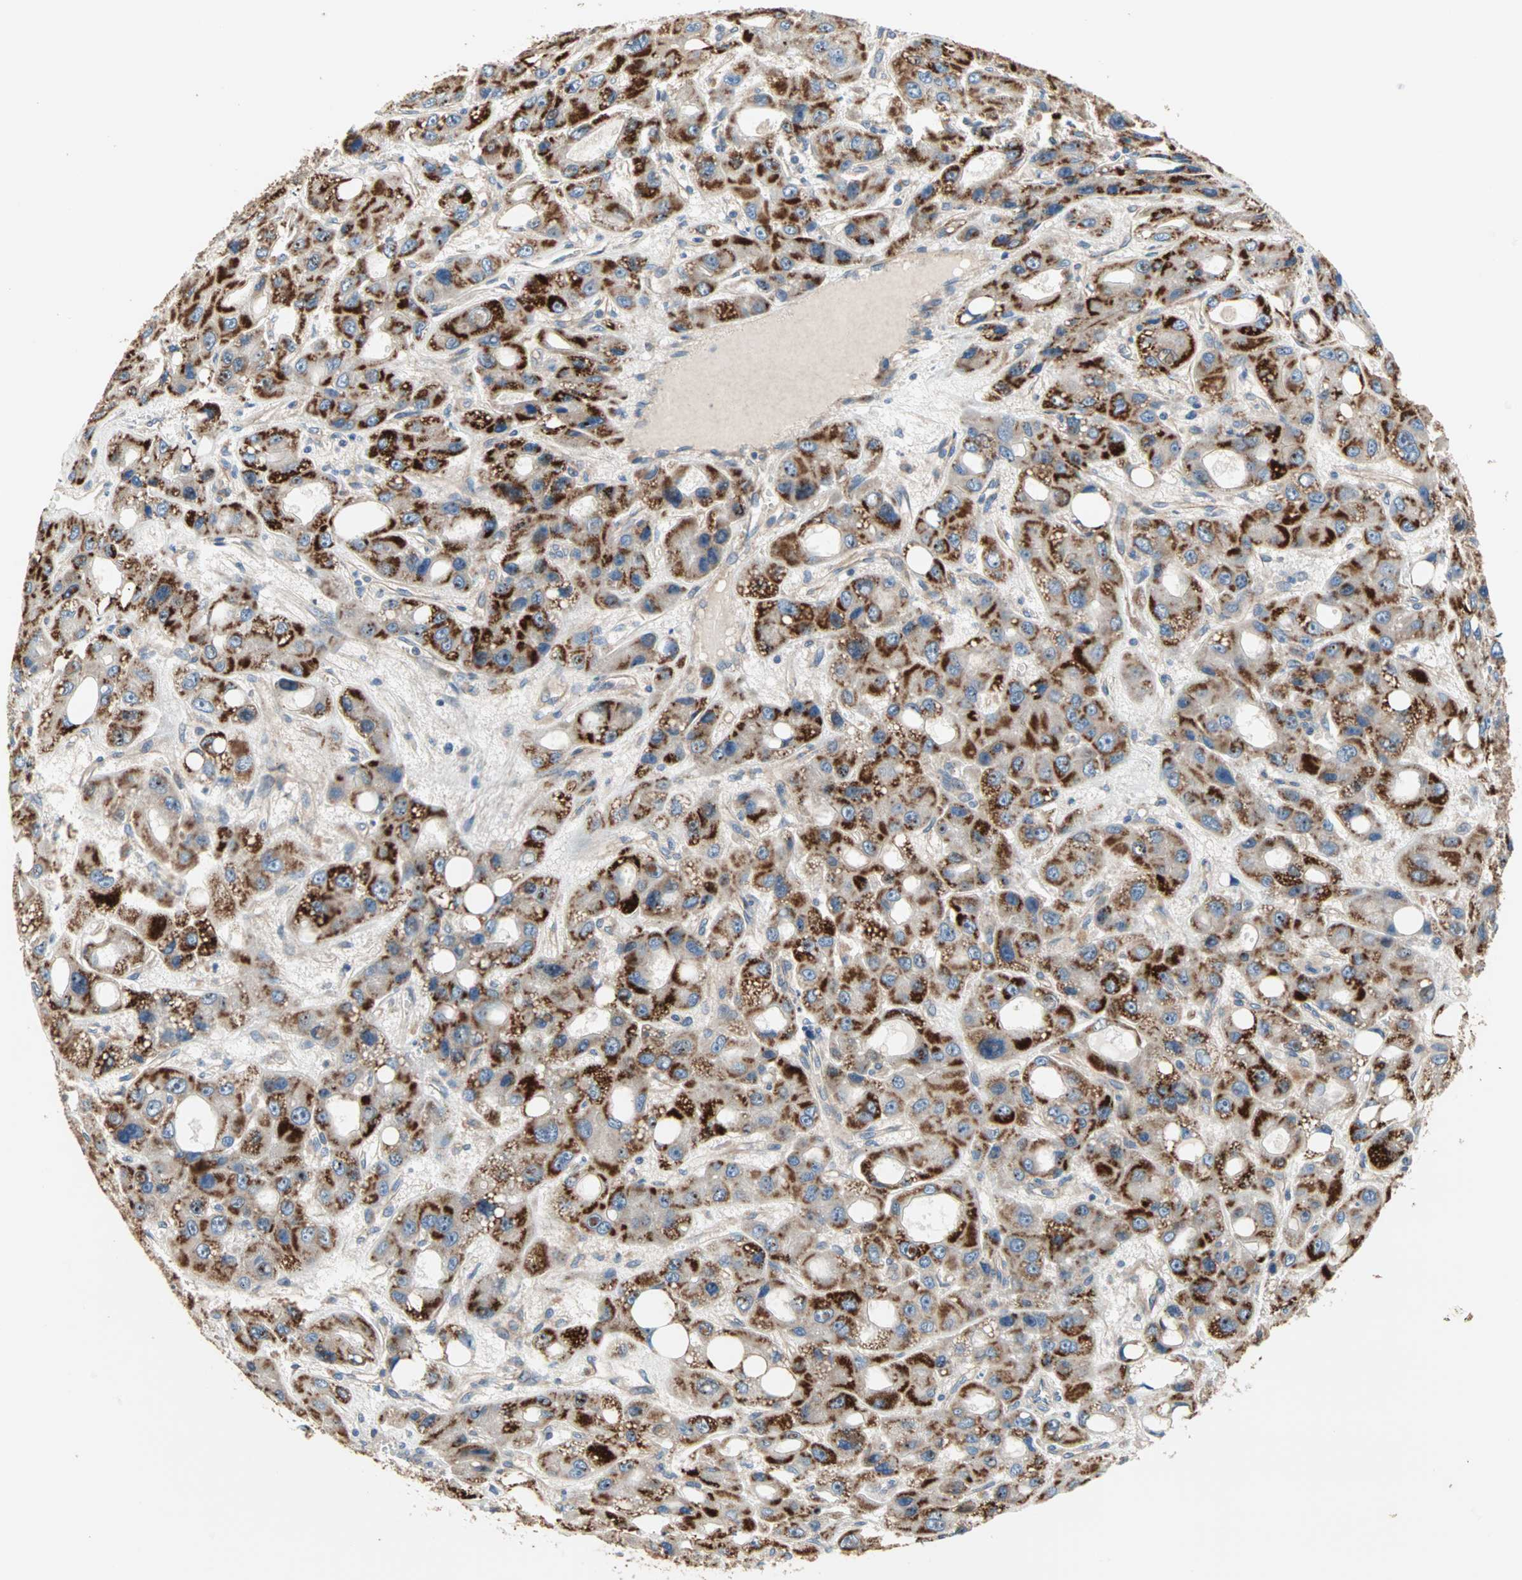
{"staining": {"intensity": "strong", "quantity": ">75%", "location": "cytoplasmic/membranous"}, "tissue": "liver cancer", "cell_type": "Tumor cells", "image_type": "cancer", "snomed": [{"axis": "morphology", "description": "Carcinoma, Hepatocellular, NOS"}, {"axis": "topography", "description": "Liver"}], "caption": "Liver cancer (hepatocellular carcinoma) tissue shows strong cytoplasmic/membranous staining in about >75% of tumor cells, visualized by immunohistochemistry.", "gene": "PDE8A", "patient": {"sex": "male", "age": 55}}